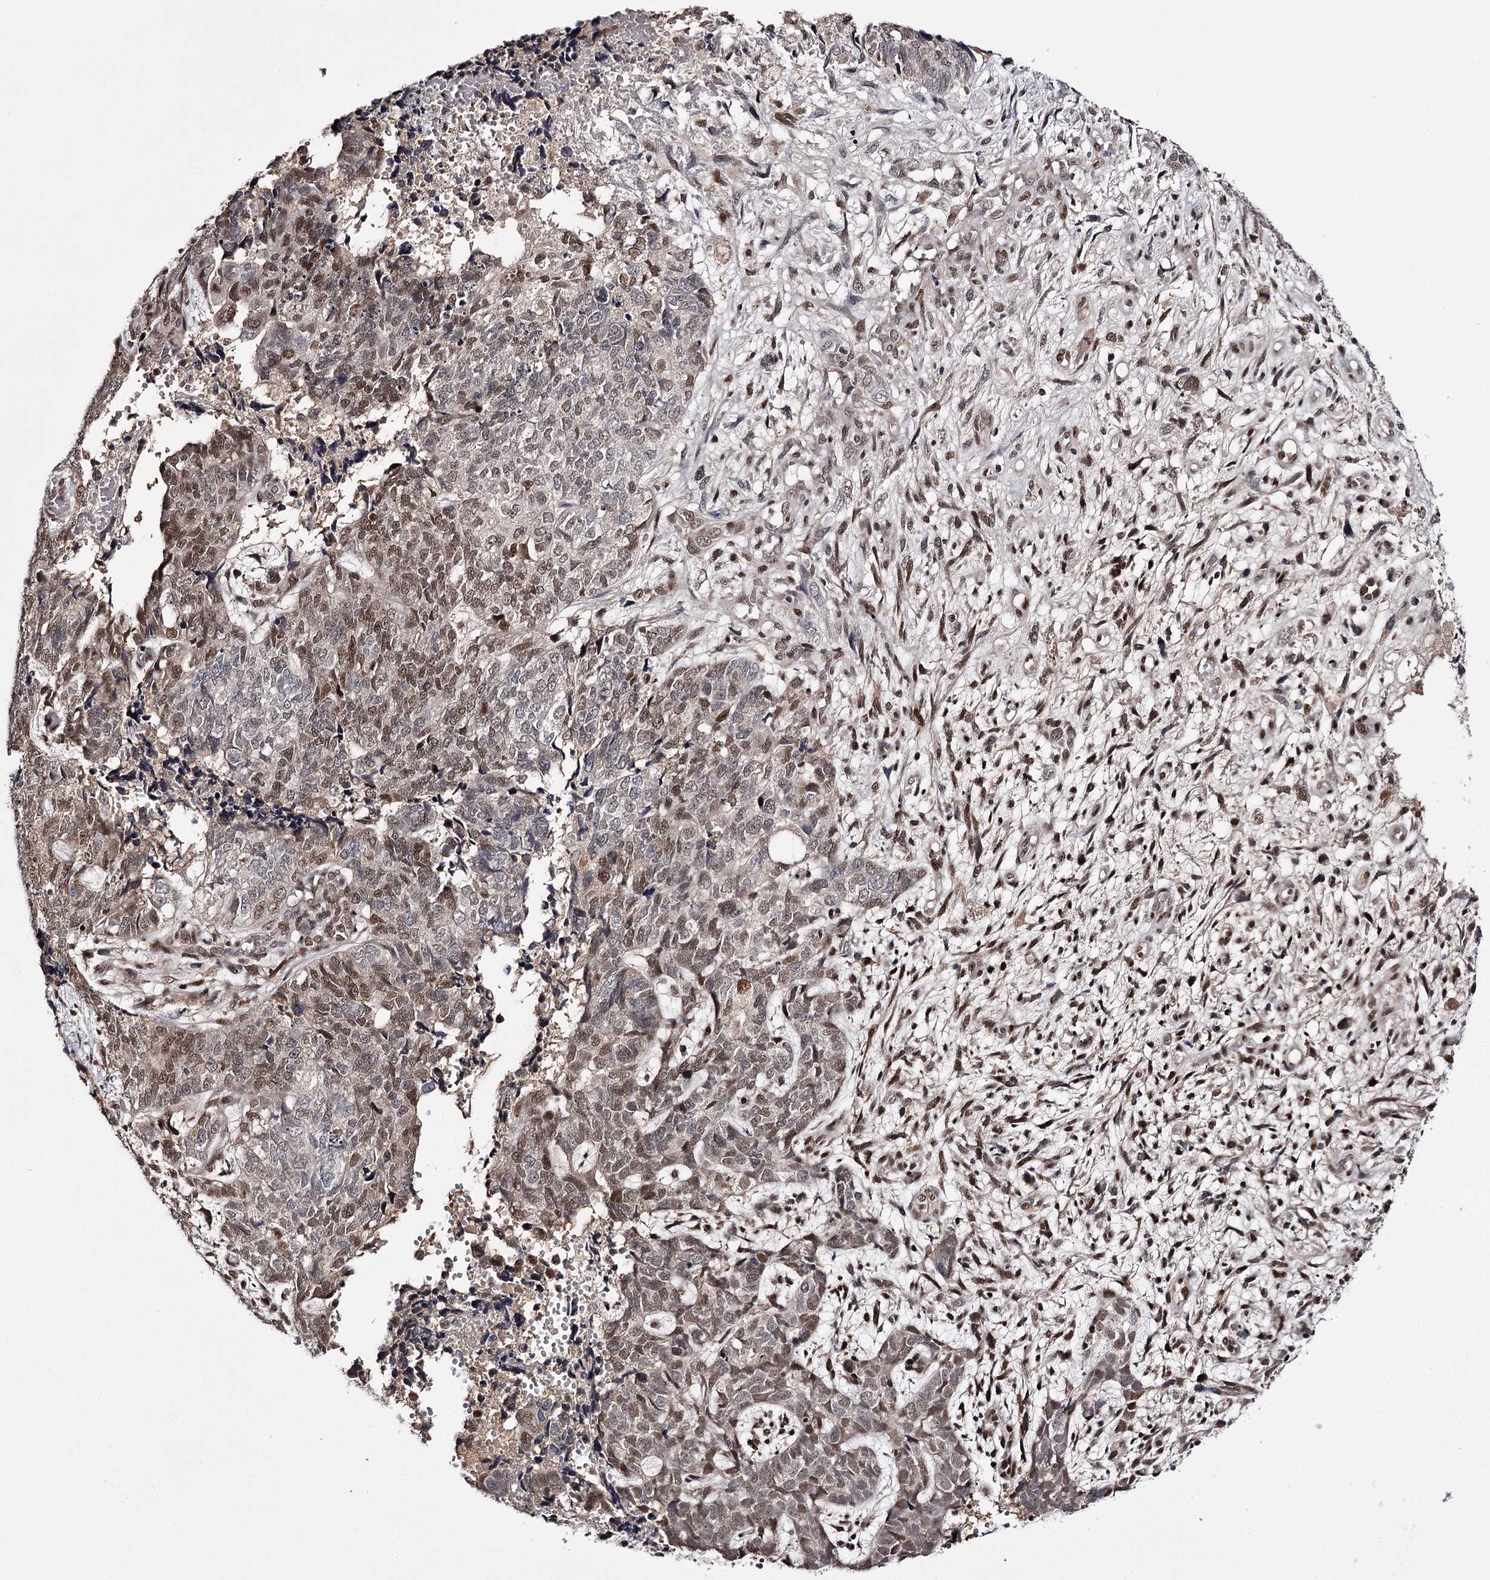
{"staining": {"intensity": "moderate", "quantity": "25%-75%", "location": "nuclear"}, "tissue": "cervical cancer", "cell_type": "Tumor cells", "image_type": "cancer", "snomed": [{"axis": "morphology", "description": "Squamous cell carcinoma, NOS"}, {"axis": "topography", "description": "Cervix"}], "caption": "Immunohistochemical staining of cervical cancer (squamous cell carcinoma) displays medium levels of moderate nuclear positivity in approximately 25%-75% of tumor cells. (Stains: DAB in brown, nuclei in blue, Microscopy: brightfield microscopy at high magnification).", "gene": "TTC33", "patient": {"sex": "female", "age": 63}}